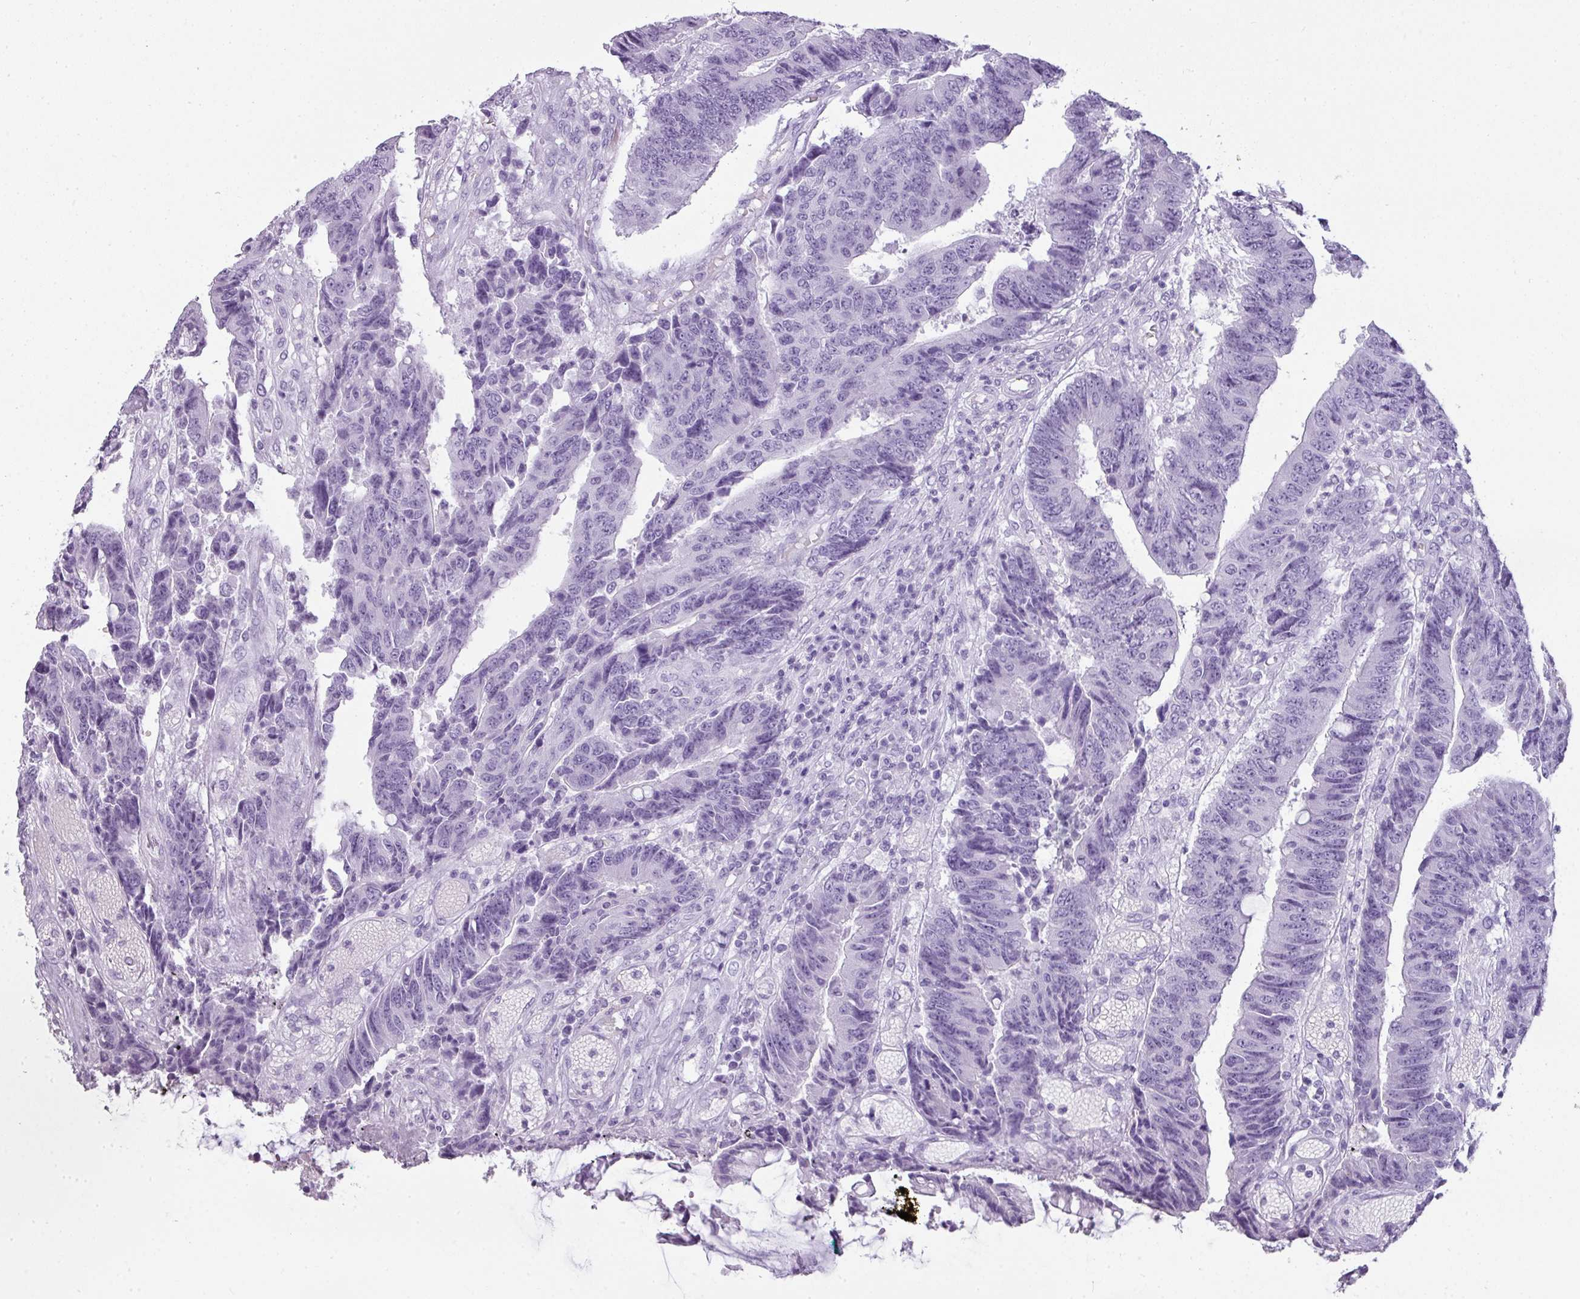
{"staining": {"intensity": "negative", "quantity": "none", "location": "none"}, "tissue": "colorectal cancer", "cell_type": "Tumor cells", "image_type": "cancer", "snomed": [{"axis": "morphology", "description": "Adenocarcinoma, NOS"}, {"axis": "topography", "description": "Rectum"}], "caption": "A high-resolution photomicrograph shows immunohistochemistry (IHC) staining of colorectal cancer (adenocarcinoma), which exhibits no significant expression in tumor cells.", "gene": "RBMY1F", "patient": {"sex": "male", "age": 84}}